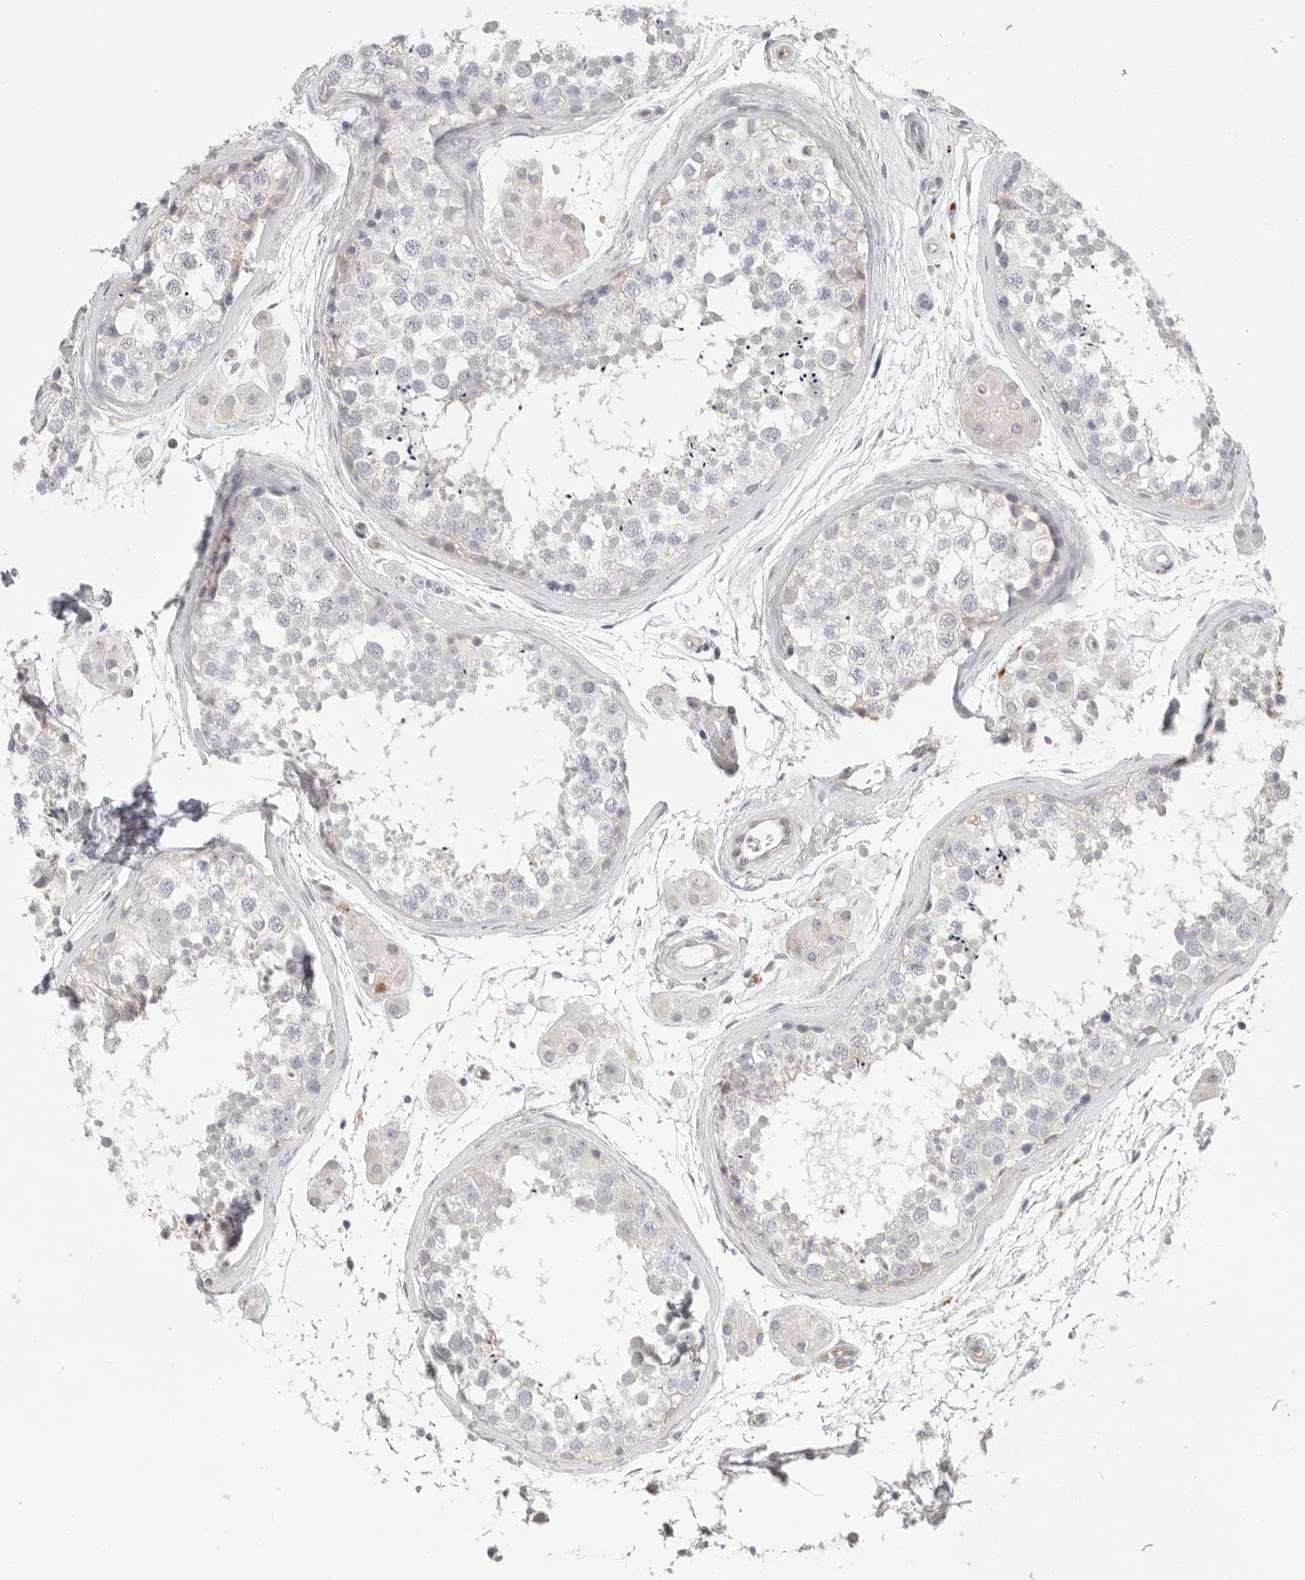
{"staining": {"intensity": "negative", "quantity": "none", "location": "none"}, "tissue": "testis", "cell_type": "Cells in seminiferous ducts", "image_type": "normal", "snomed": [{"axis": "morphology", "description": "Normal tissue, NOS"}, {"axis": "topography", "description": "Testis"}], "caption": "The histopathology image displays no significant expression in cells in seminiferous ducts of testis.", "gene": "USH1C", "patient": {"sex": "male", "age": 56}}